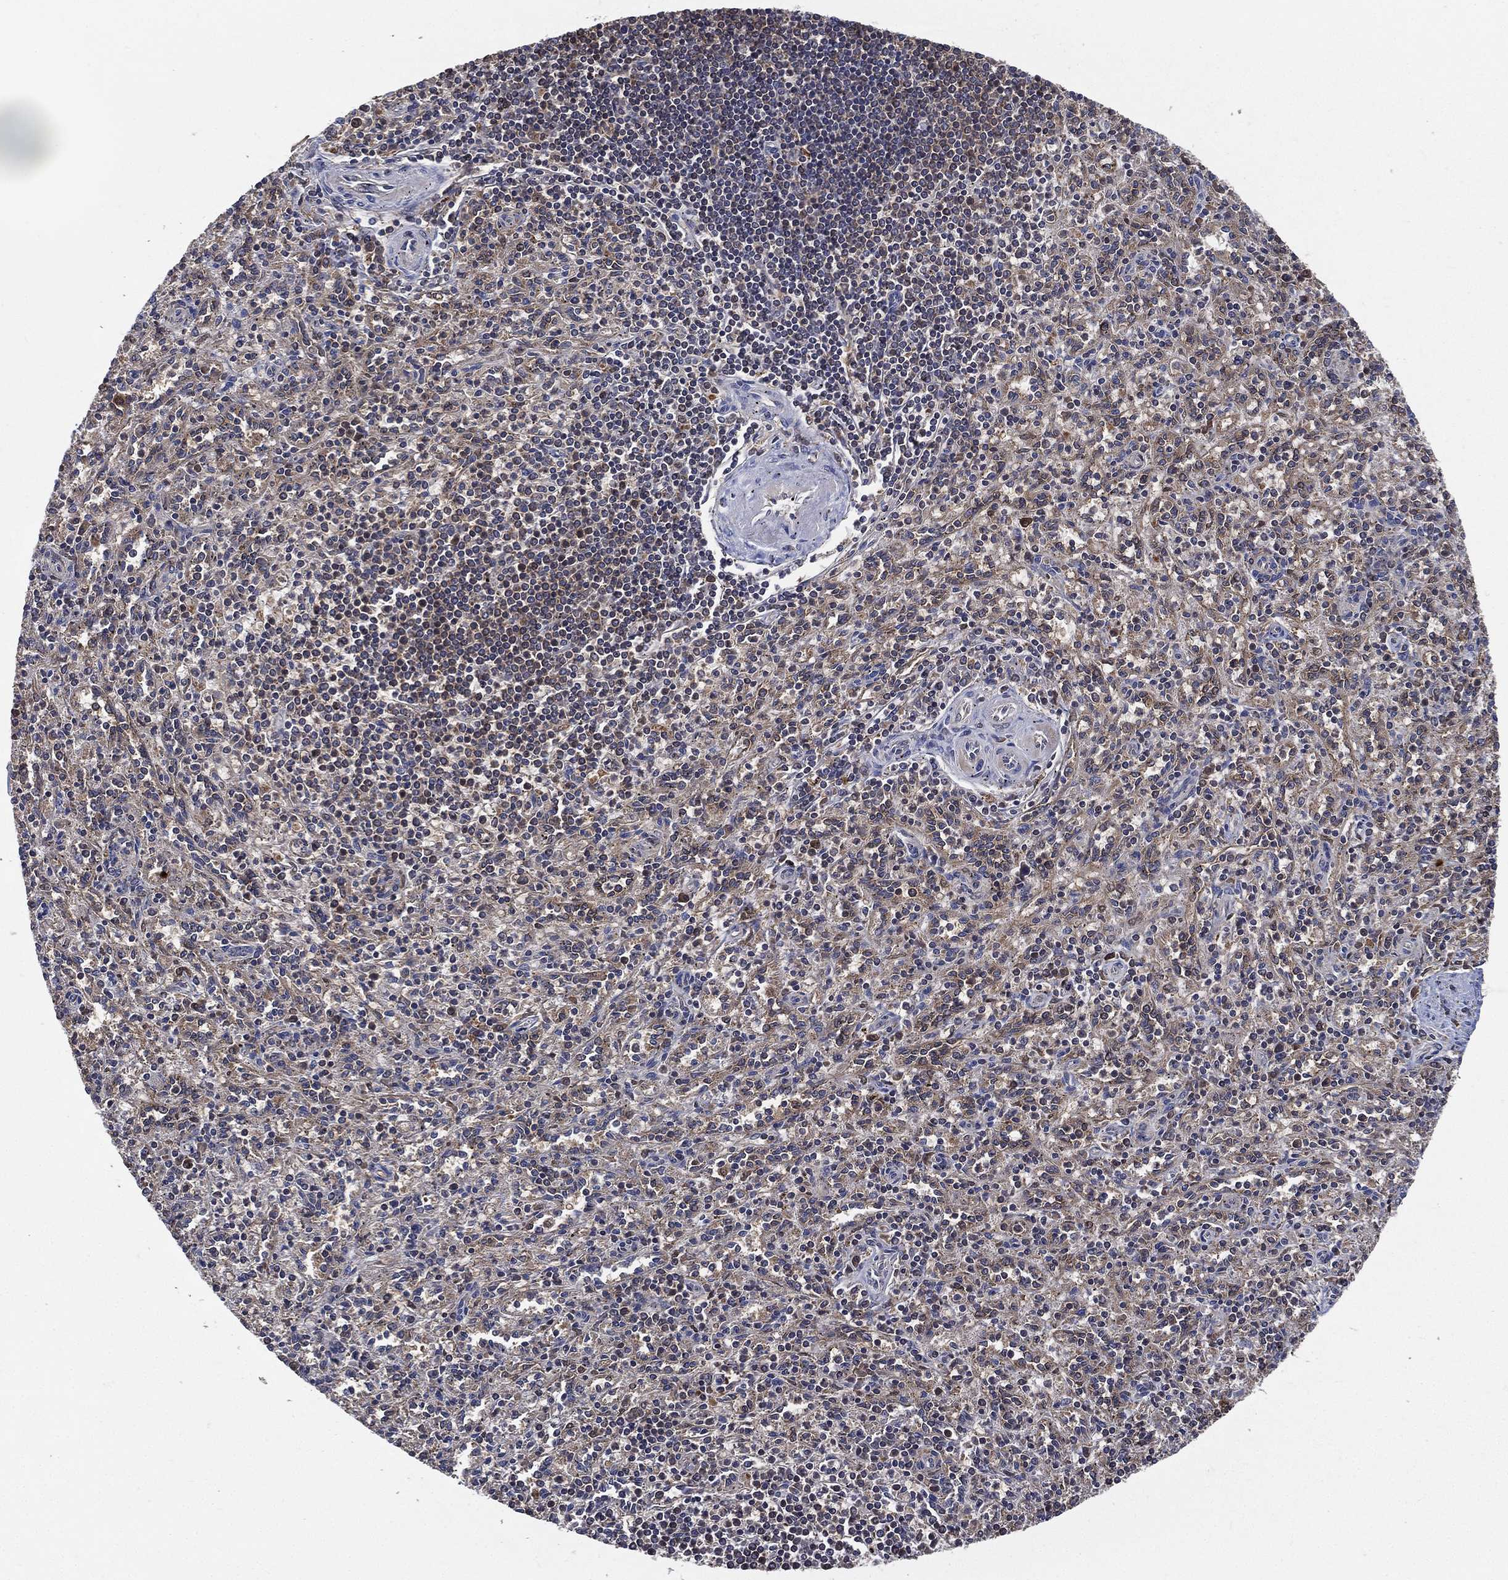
{"staining": {"intensity": "weak", "quantity": "25%-75%", "location": "cytoplasmic/membranous"}, "tissue": "spleen", "cell_type": "Cells in red pulp", "image_type": "normal", "snomed": [{"axis": "morphology", "description": "Normal tissue, NOS"}, {"axis": "topography", "description": "Spleen"}], "caption": "Weak cytoplasmic/membranous protein expression is appreciated in approximately 25%-75% of cells in red pulp in spleen. (DAB IHC, brown staining for protein, blue staining for nuclei).", "gene": "SMPD3", "patient": {"sex": "male", "age": 69}}